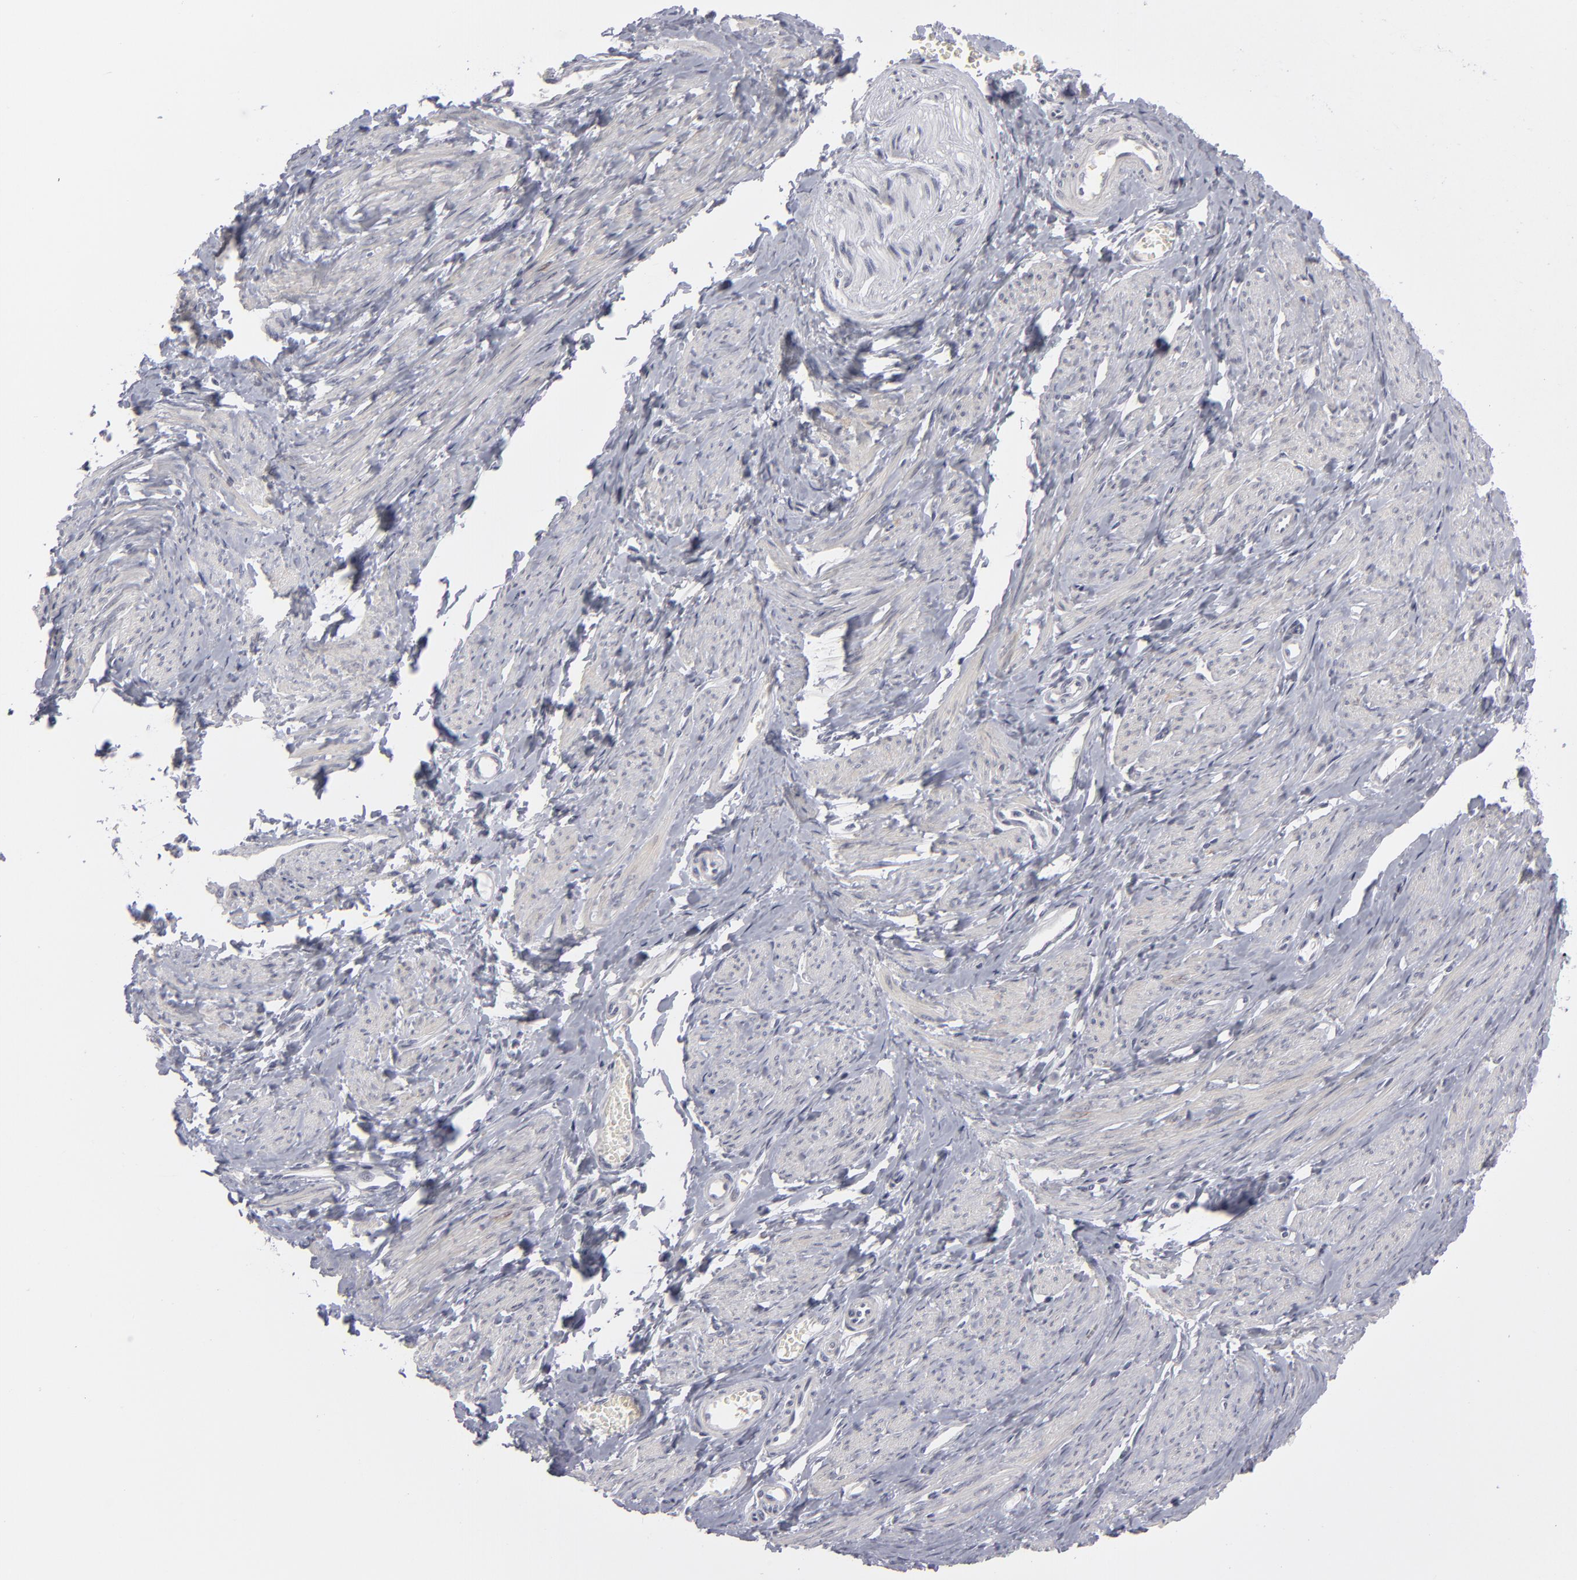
{"staining": {"intensity": "negative", "quantity": "none", "location": "none"}, "tissue": "smooth muscle", "cell_type": "Smooth muscle cells", "image_type": "normal", "snomed": [{"axis": "morphology", "description": "Normal tissue, NOS"}, {"axis": "topography", "description": "Smooth muscle"}, {"axis": "topography", "description": "Uterus"}], "caption": "DAB (3,3'-diaminobenzidine) immunohistochemical staining of unremarkable human smooth muscle reveals no significant positivity in smooth muscle cells. The staining was performed using DAB (3,3'-diaminobenzidine) to visualize the protein expression in brown, while the nuclei were stained in blue with hematoxylin (Magnification: 20x).", "gene": "KIAA1210", "patient": {"sex": "female", "age": 39}}